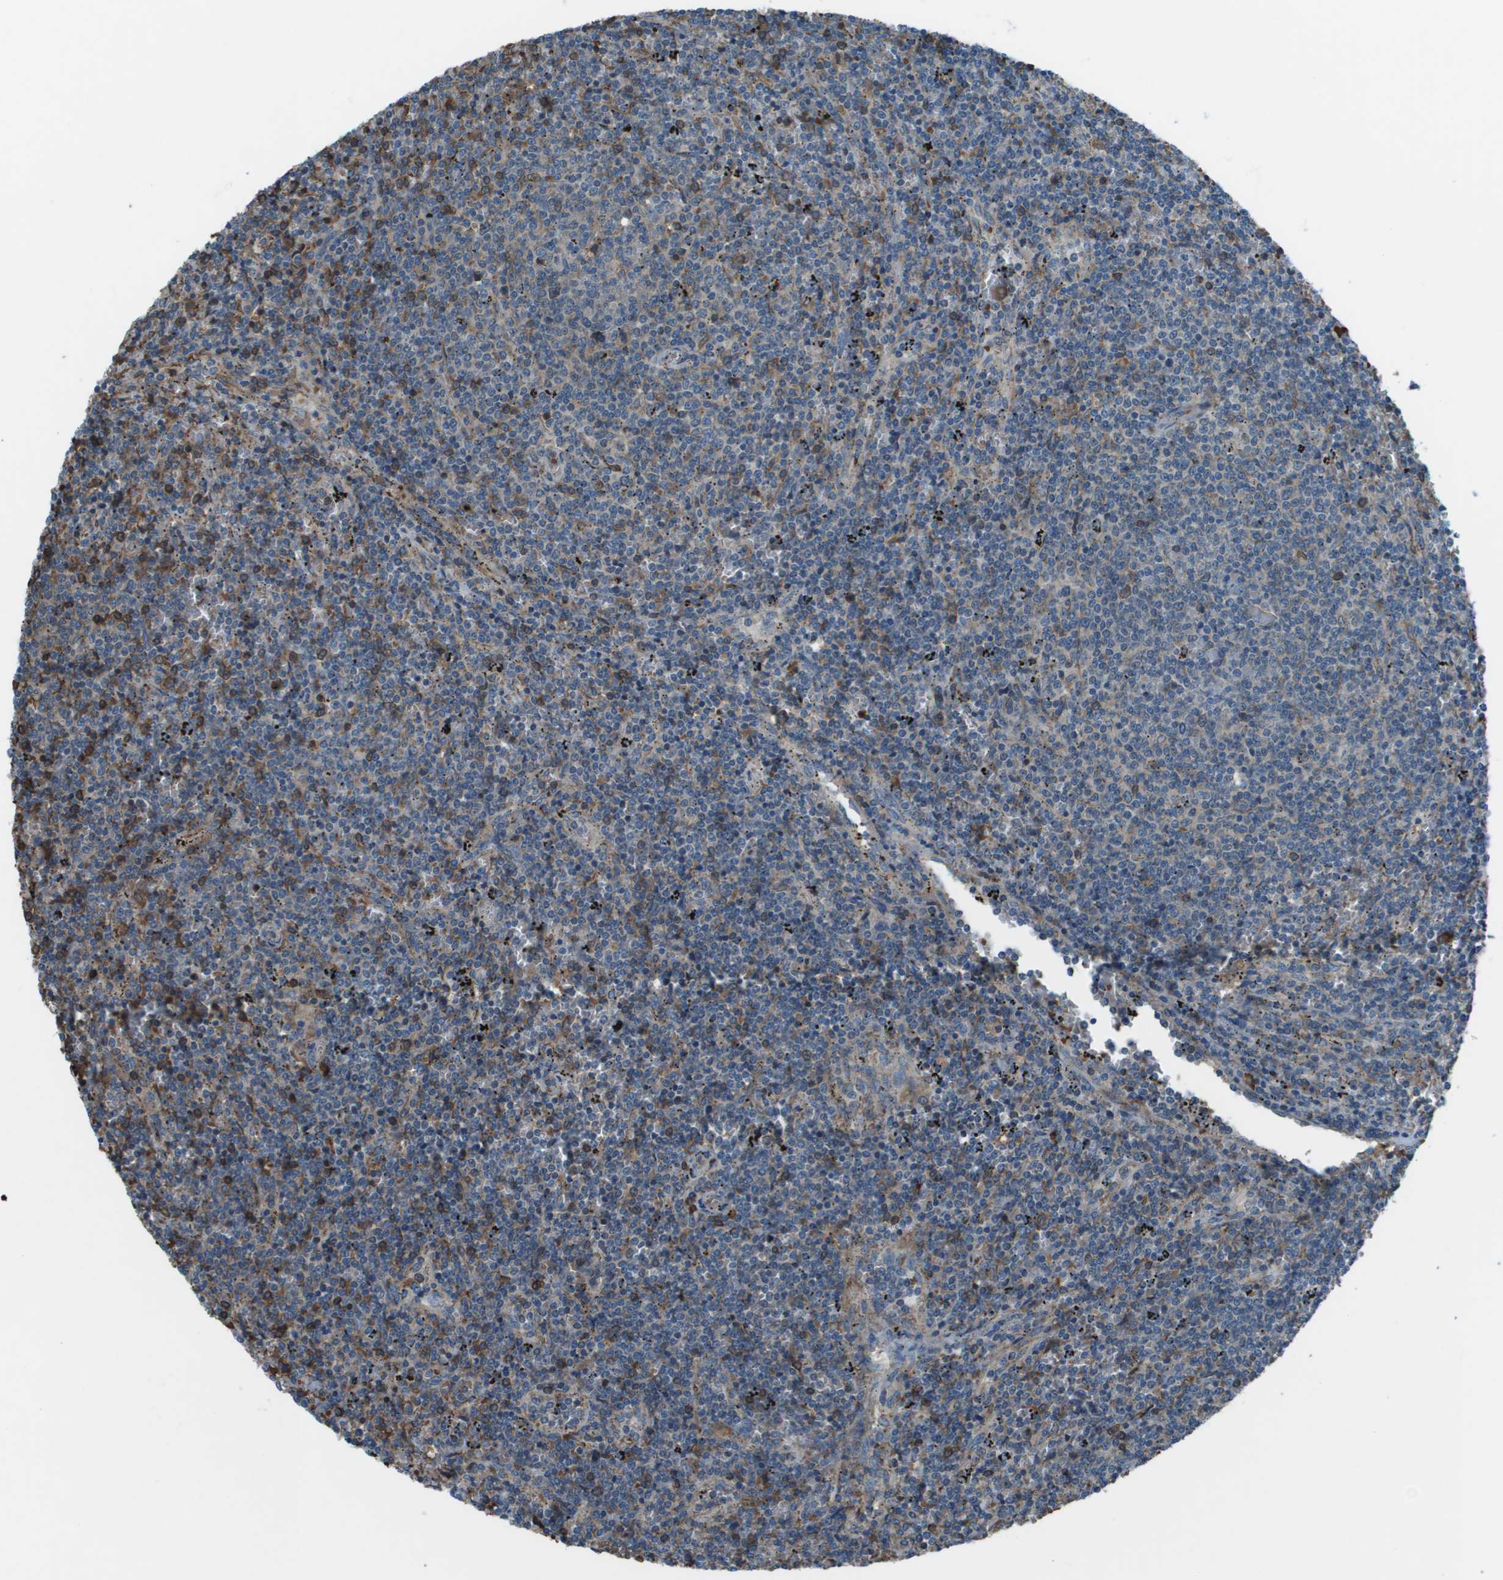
{"staining": {"intensity": "moderate", "quantity": "<25%", "location": "cytoplasmic/membranous"}, "tissue": "lymphoma", "cell_type": "Tumor cells", "image_type": "cancer", "snomed": [{"axis": "morphology", "description": "Malignant lymphoma, non-Hodgkin's type, Low grade"}, {"axis": "topography", "description": "Spleen"}], "caption": "Protein expression analysis of human lymphoma reveals moderate cytoplasmic/membranous staining in about <25% of tumor cells.", "gene": "UTS2", "patient": {"sex": "female", "age": 50}}